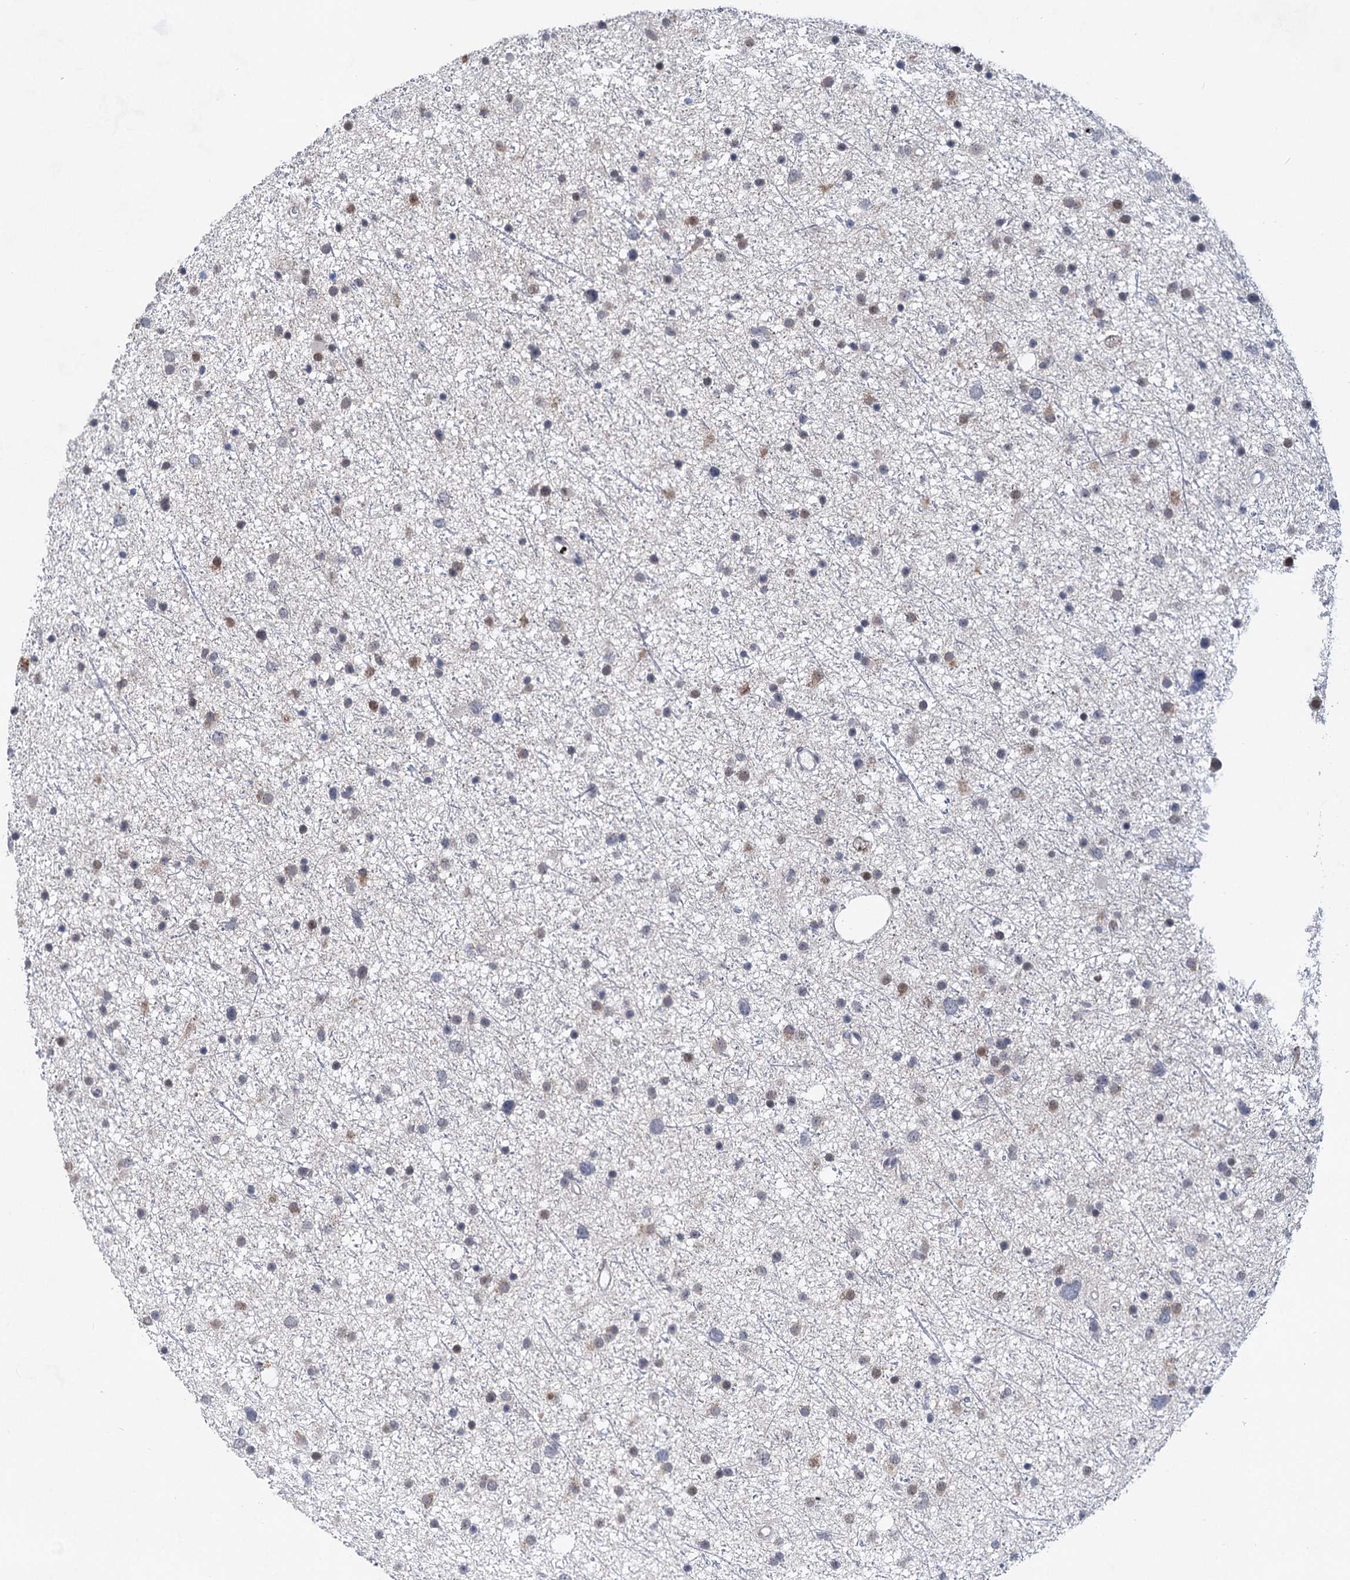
{"staining": {"intensity": "weak", "quantity": "<25%", "location": "nuclear"}, "tissue": "glioma", "cell_type": "Tumor cells", "image_type": "cancer", "snomed": [{"axis": "morphology", "description": "Glioma, malignant, Low grade"}, {"axis": "topography", "description": "Cerebral cortex"}], "caption": "Human low-grade glioma (malignant) stained for a protein using IHC exhibits no expression in tumor cells.", "gene": "MON2", "patient": {"sex": "female", "age": 39}}